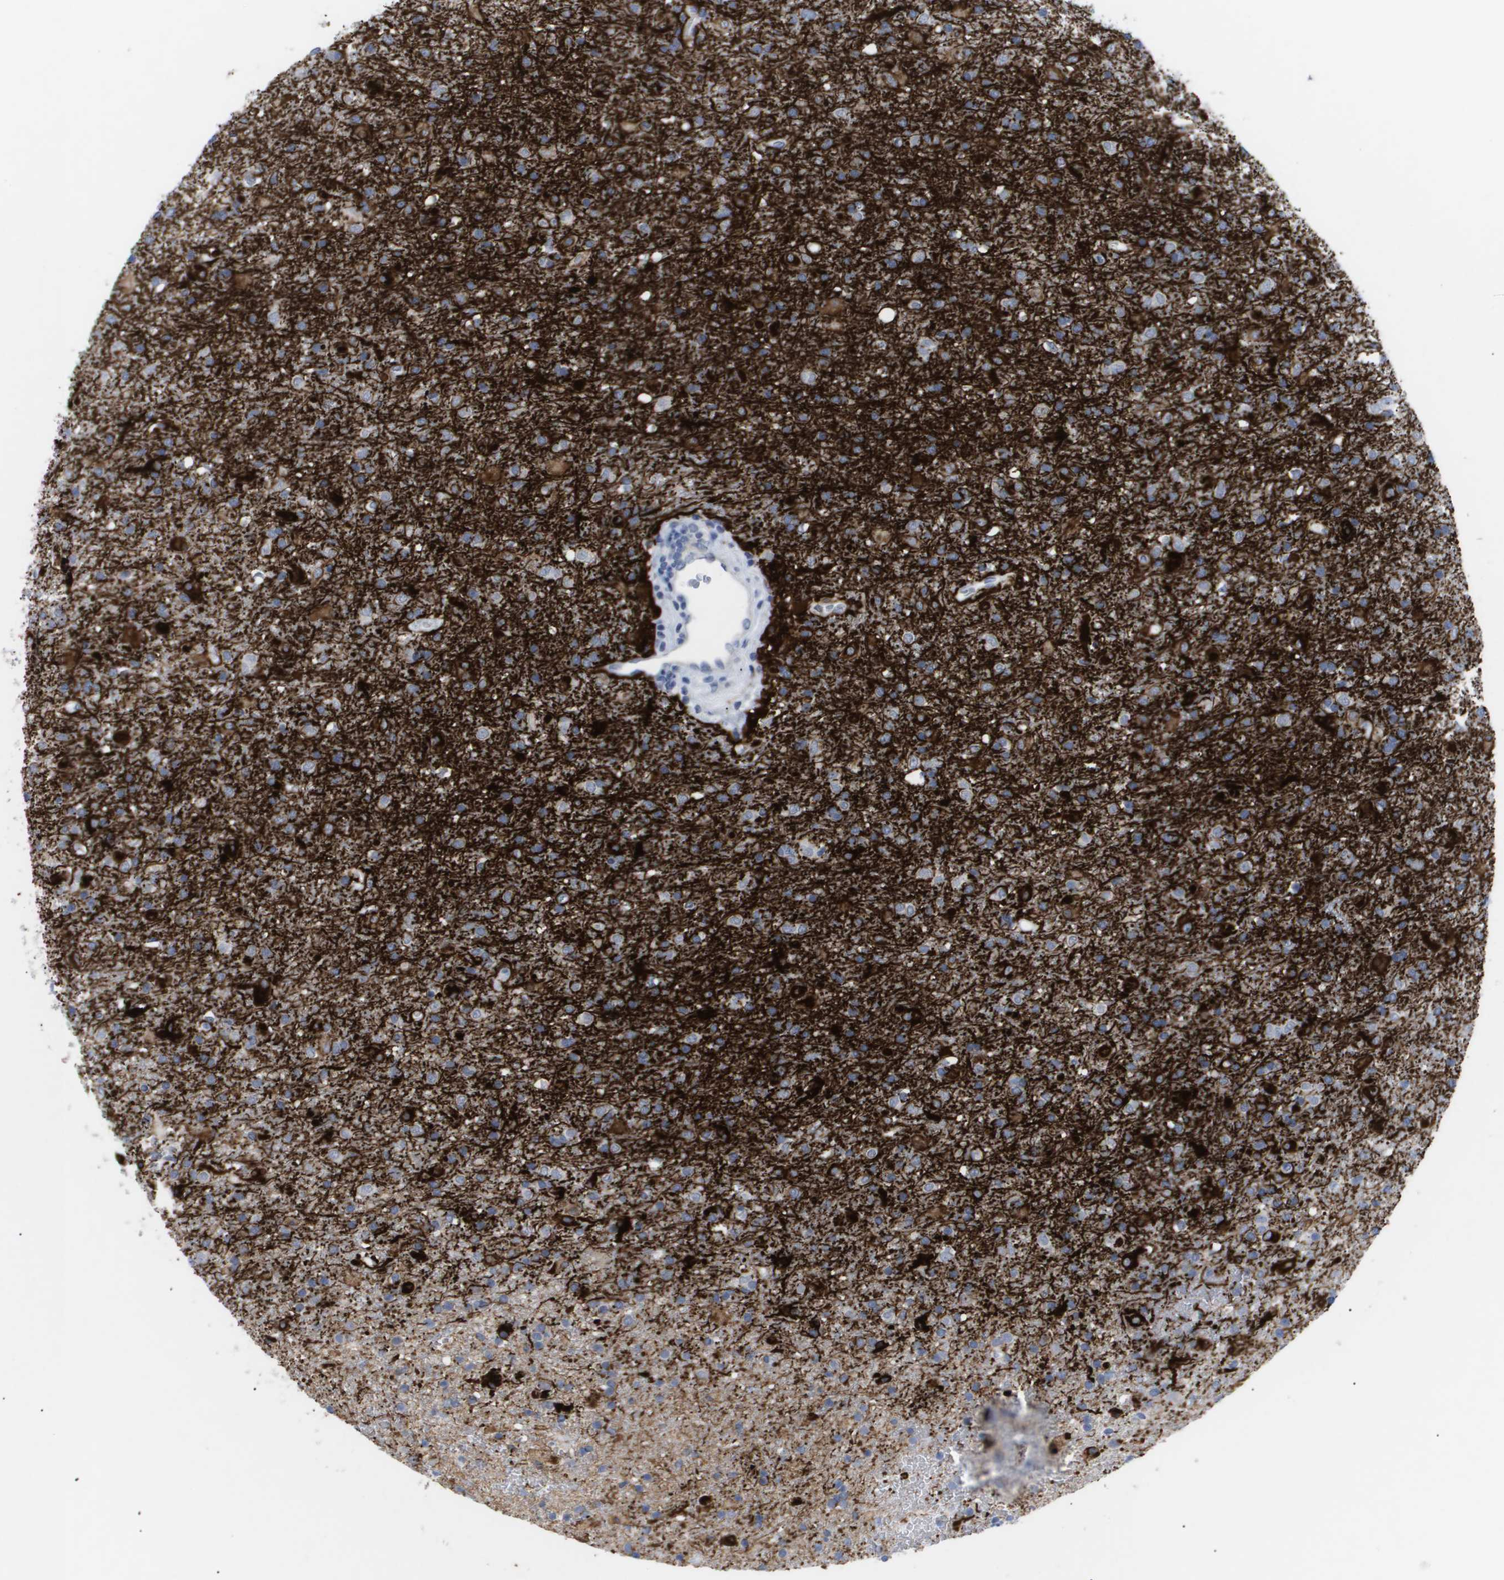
{"staining": {"intensity": "strong", "quantity": "25%-75%", "location": "cytoplasmic/membranous"}, "tissue": "glioma", "cell_type": "Tumor cells", "image_type": "cancer", "snomed": [{"axis": "morphology", "description": "Glioma, malignant, Low grade"}, {"axis": "topography", "description": "Brain"}], "caption": "Immunohistochemistry (IHC) of glioma demonstrates high levels of strong cytoplasmic/membranous expression in about 25%-75% of tumor cells. (Stains: DAB in brown, nuclei in blue, Microscopy: brightfield microscopy at high magnification).", "gene": "CAV3", "patient": {"sex": "male", "age": 65}}